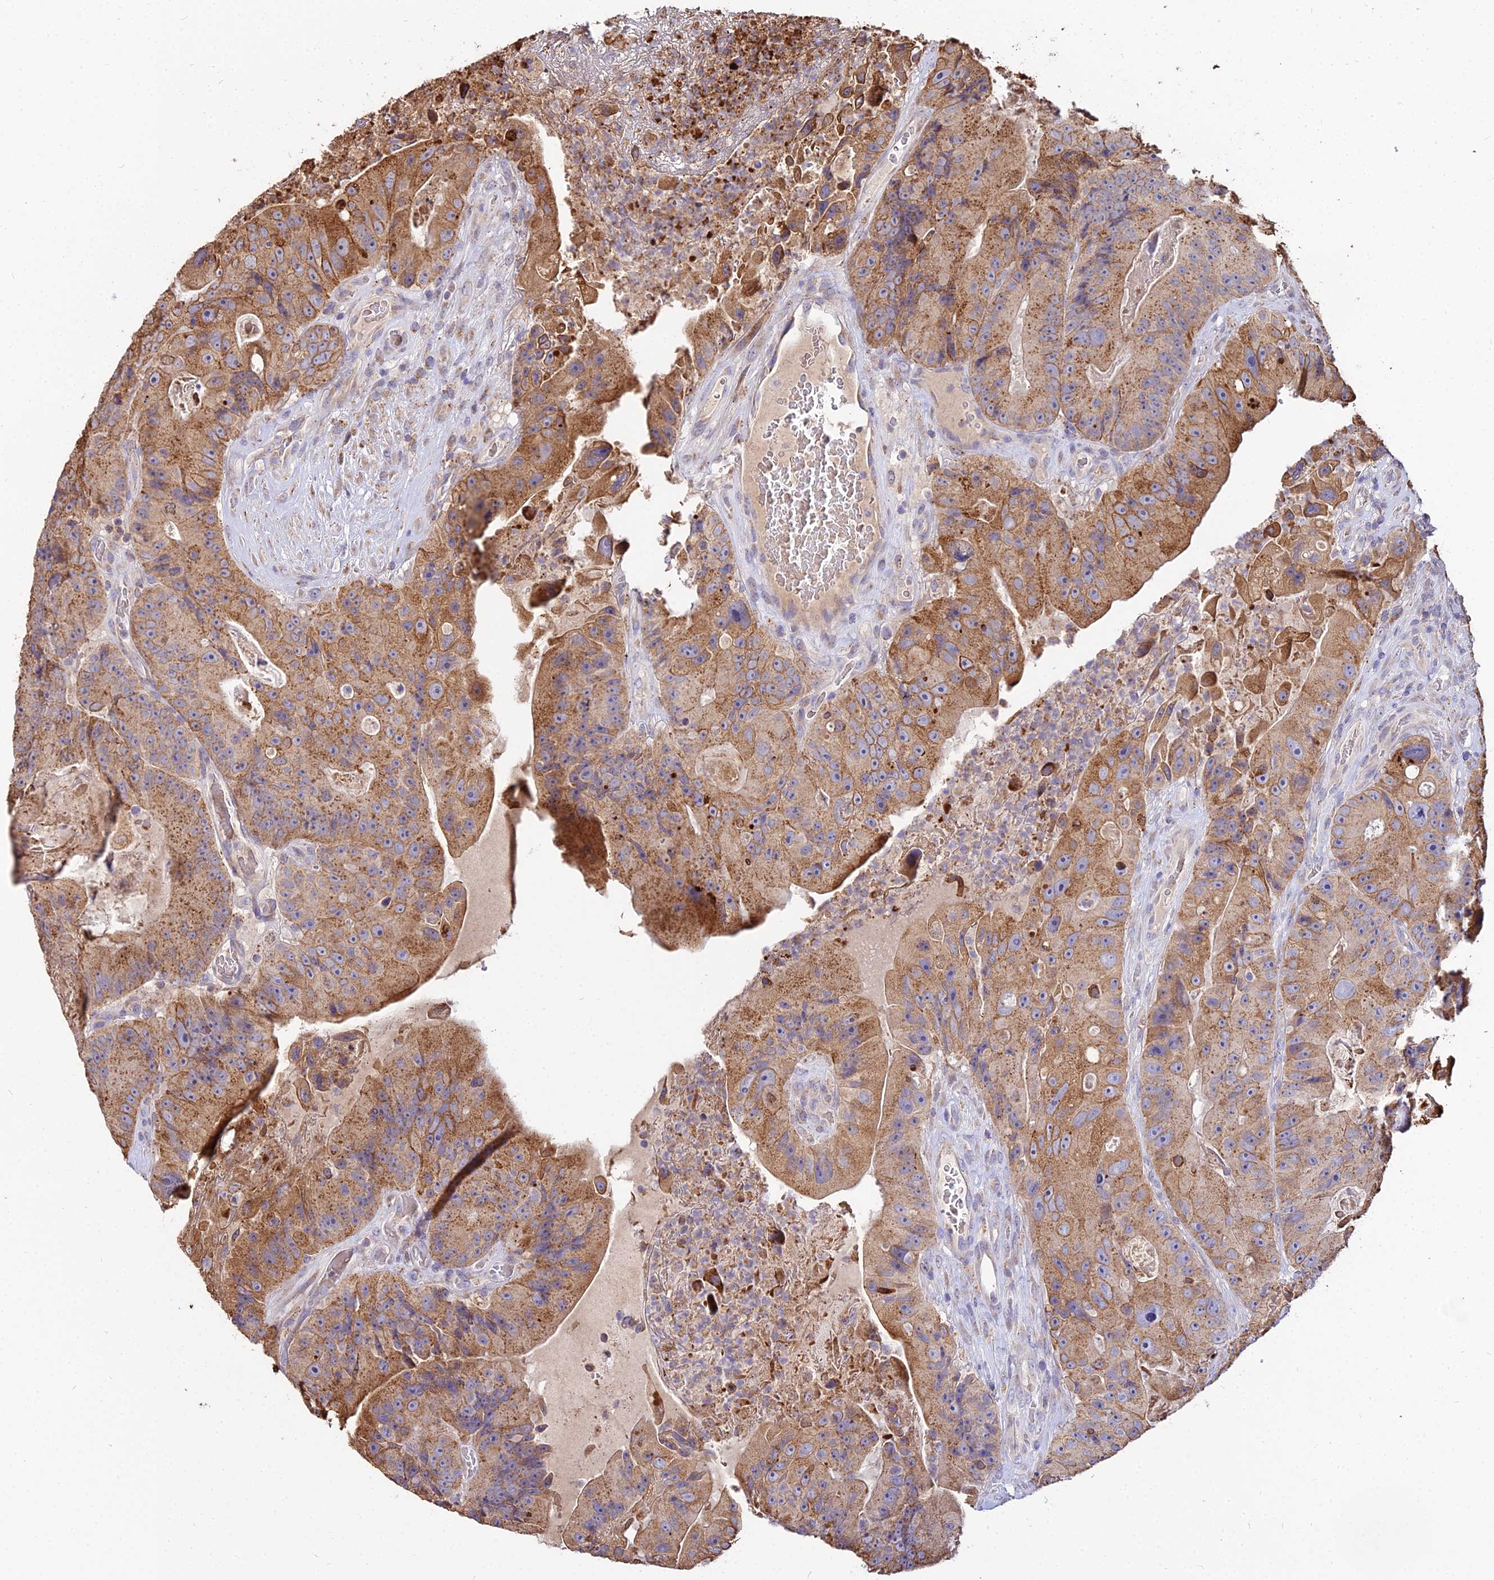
{"staining": {"intensity": "moderate", "quantity": ">75%", "location": "cytoplasmic/membranous"}, "tissue": "colorectal cancer", "cell_type": "Tumor cells", "image_type": "cancer", "snomed": [{"axis": "morphology", "description": "Adenocarcinoma, NOS"}, {"axis": "topography", "description": "Colon"}], "caption": "A brown stain highlights moderate cytoplasmic/membranous positivity of a protein in human adenocarcinoma (colorectal) tumor cells.", "gene": "PEX19", "patient": {"sex": "female", "age": 86}}